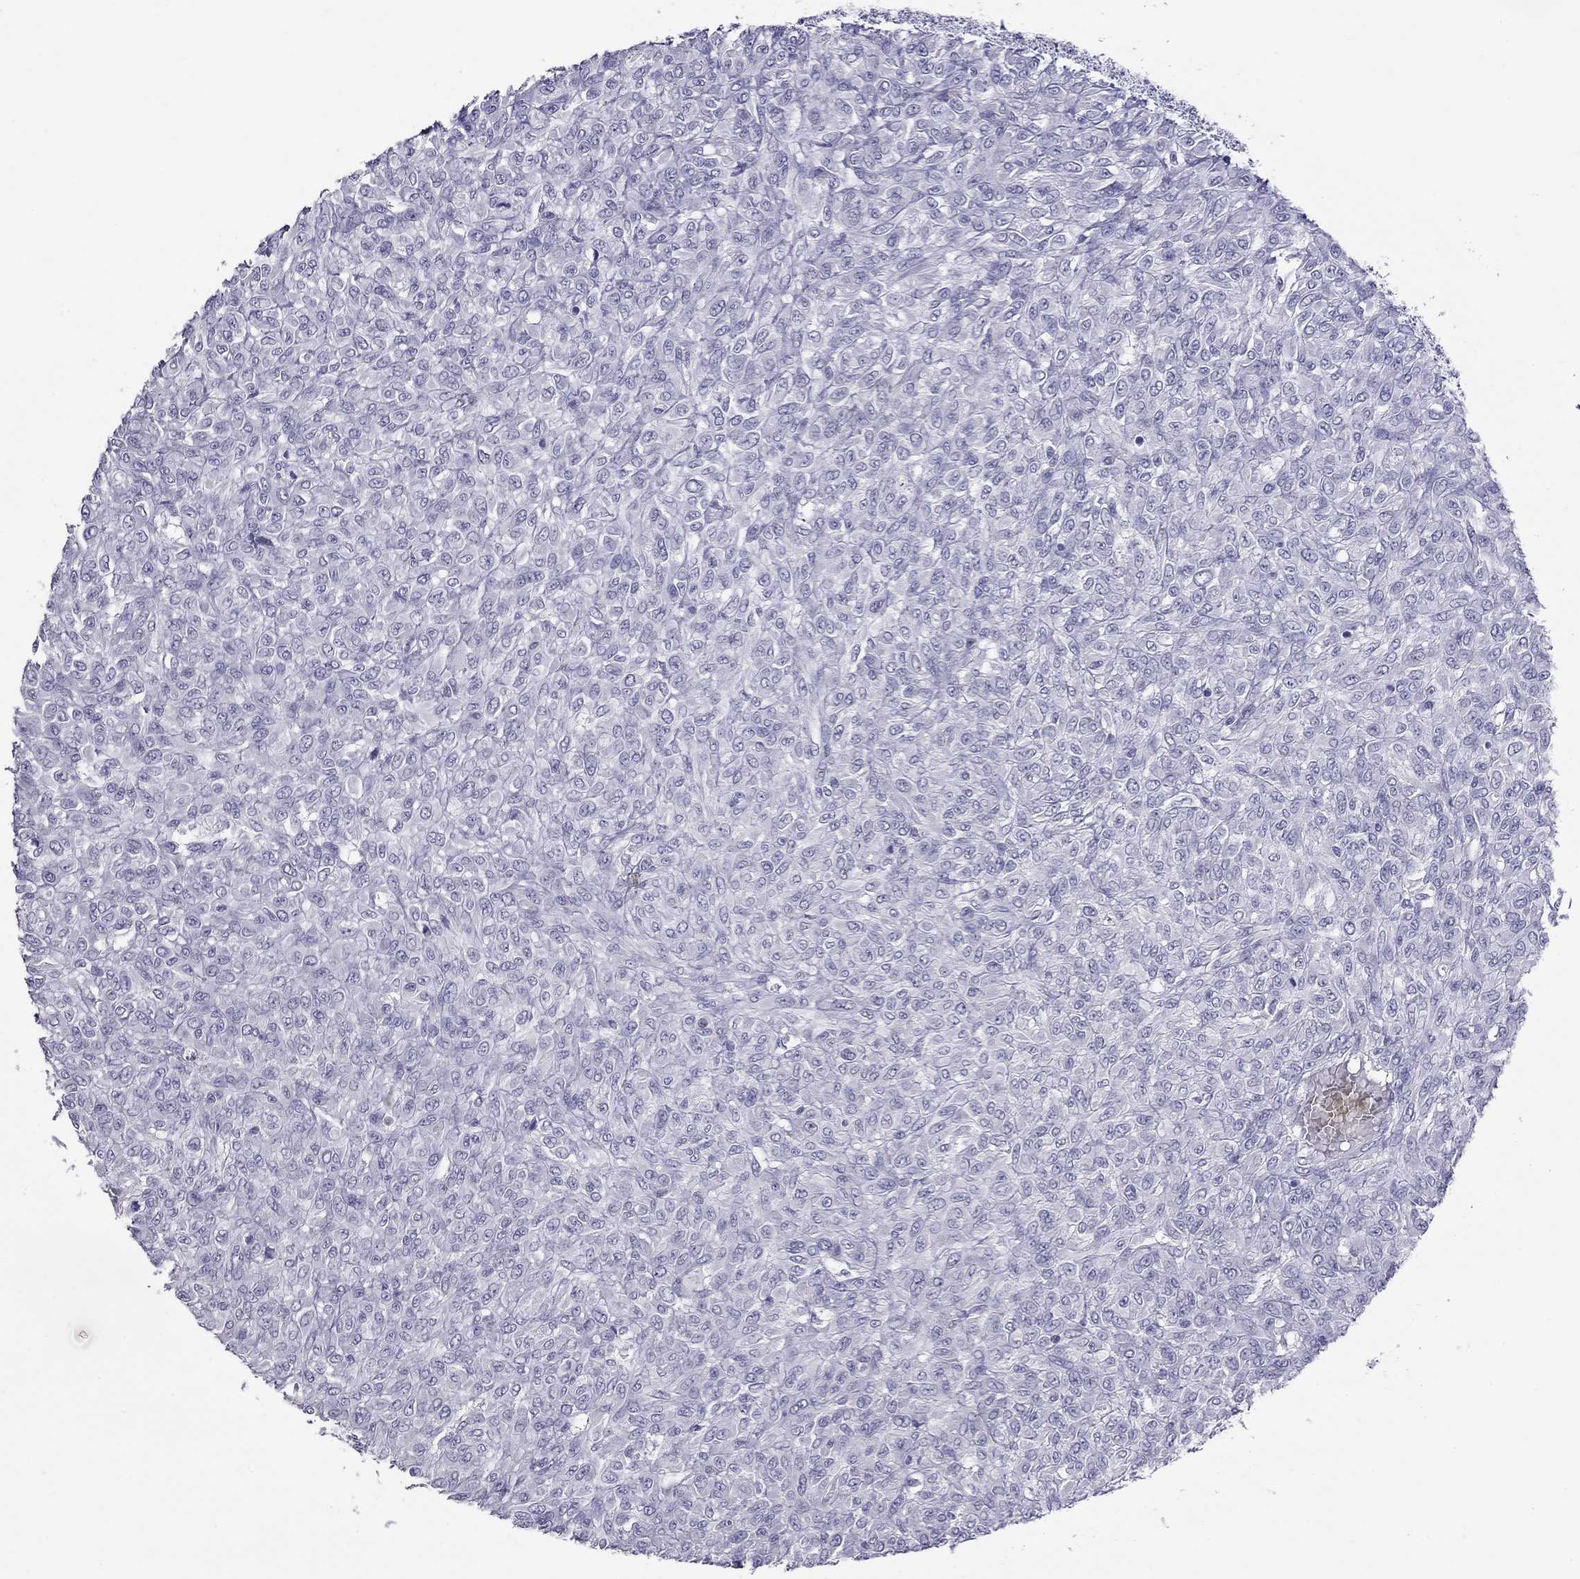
{"staining": {"intensity": "negative", "quantity": "none", "location": "none"}, "tissue": "renal cancer", "cell_type": "Tumor cells", "image_type": "cancer", "snomed": [{"axis": "morphology", "description": "Adenocarcinoma, NOS"}, {"axis": "topography", "description": "Kidney"}], "caption": "This is an immunohistochemistry (IHC) micrograph of renal cancer. There is no staining in tumor cells.", "gene": "IL17REL", "patient": {"sex": "male", "age": 58}}